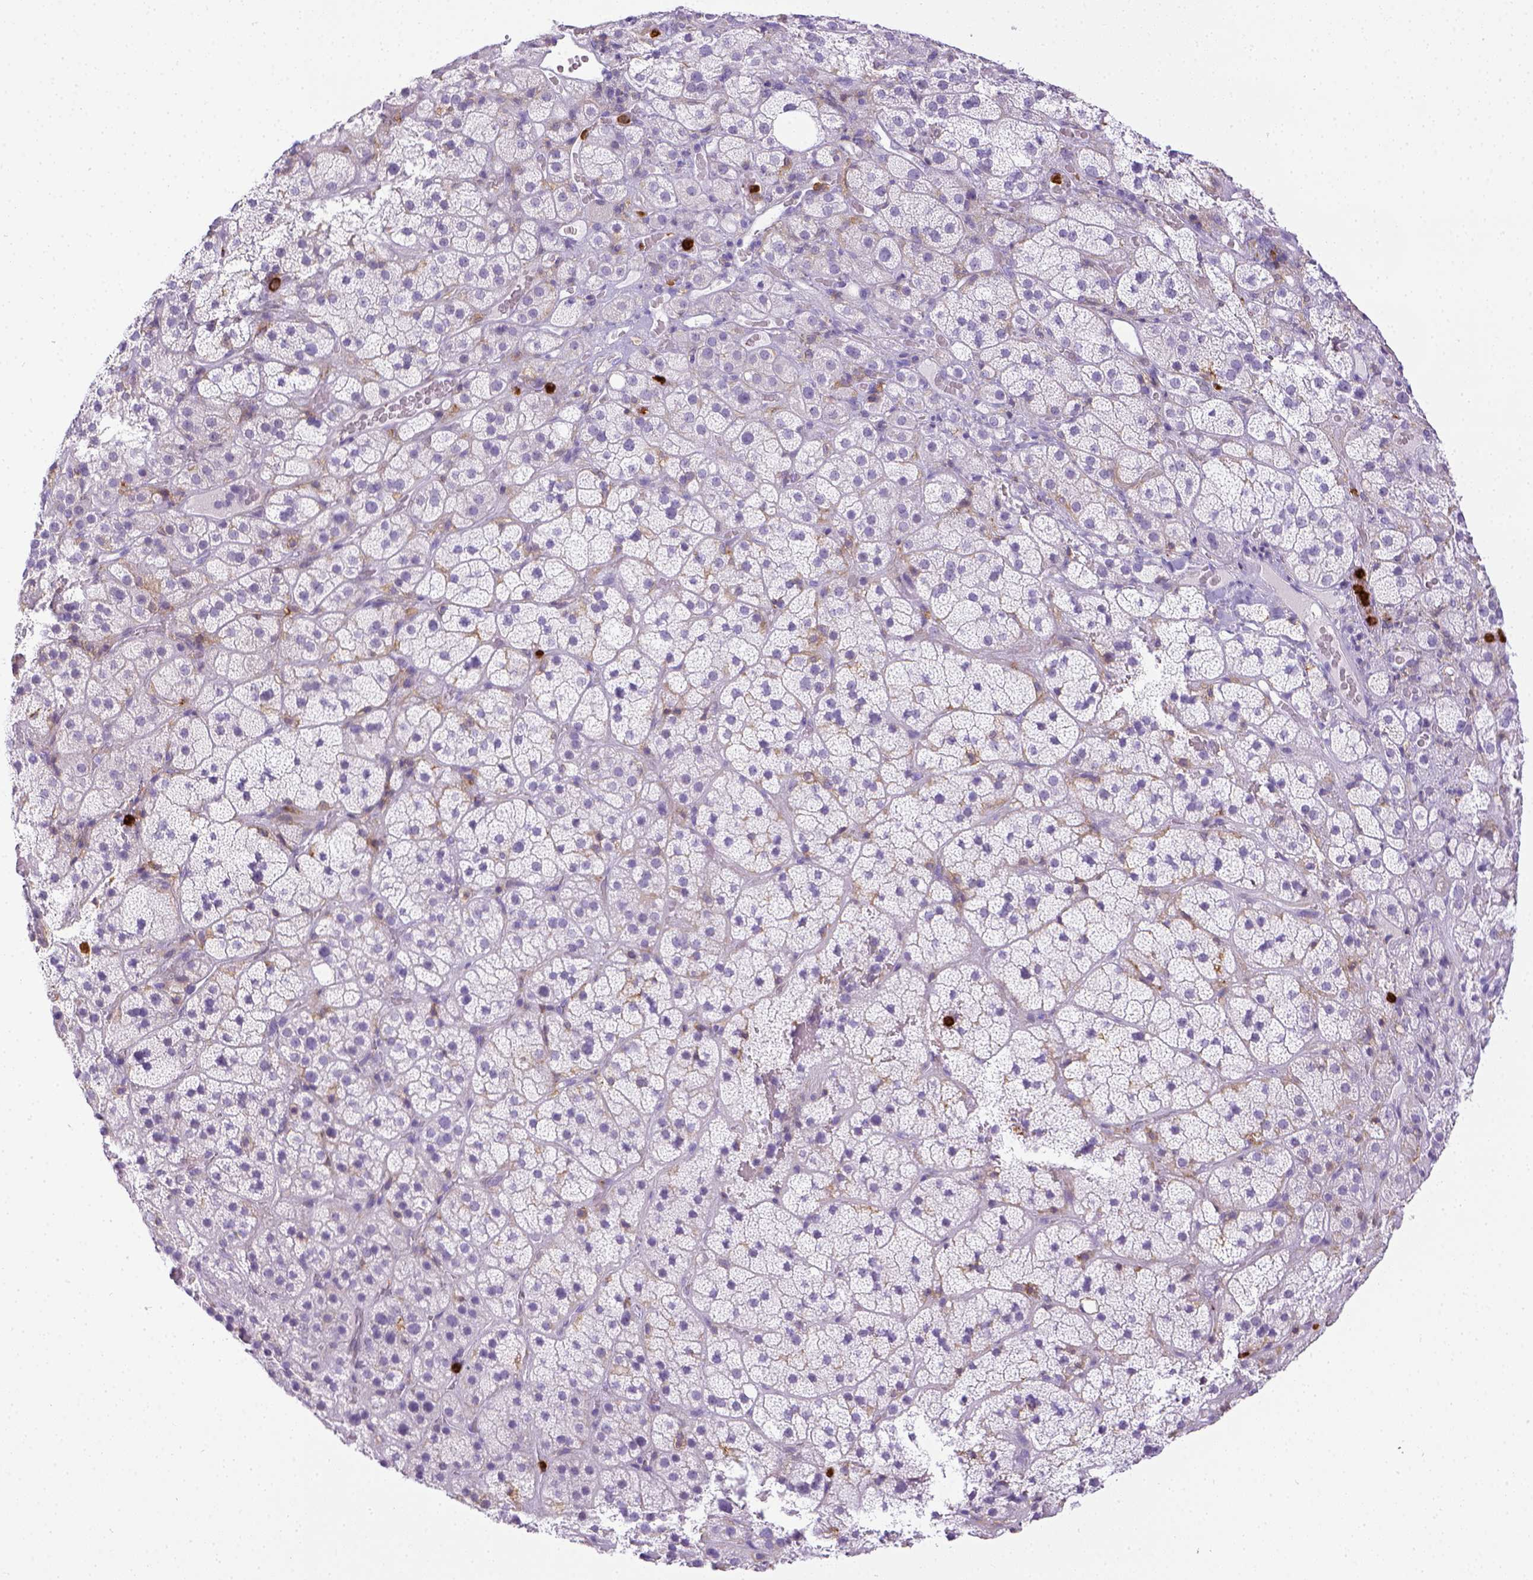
{"staining": {"intensity": "negative", "quantity": "none", "location": "none"}, "tissue": "adrenal gland", "cell_type": "Glandular cells", "image_type": "normal", "snomed": [{"axis": "morphology", "description": "Normal tissue, NOS"}, {"axis": "topography", "description": "Adrenal gland"}], "caption": "The image exhibits no significant expression in glandular cells of adrenal gland.", "gene": "ITGAM", "patient": {"sex": "male", "age": 57}}